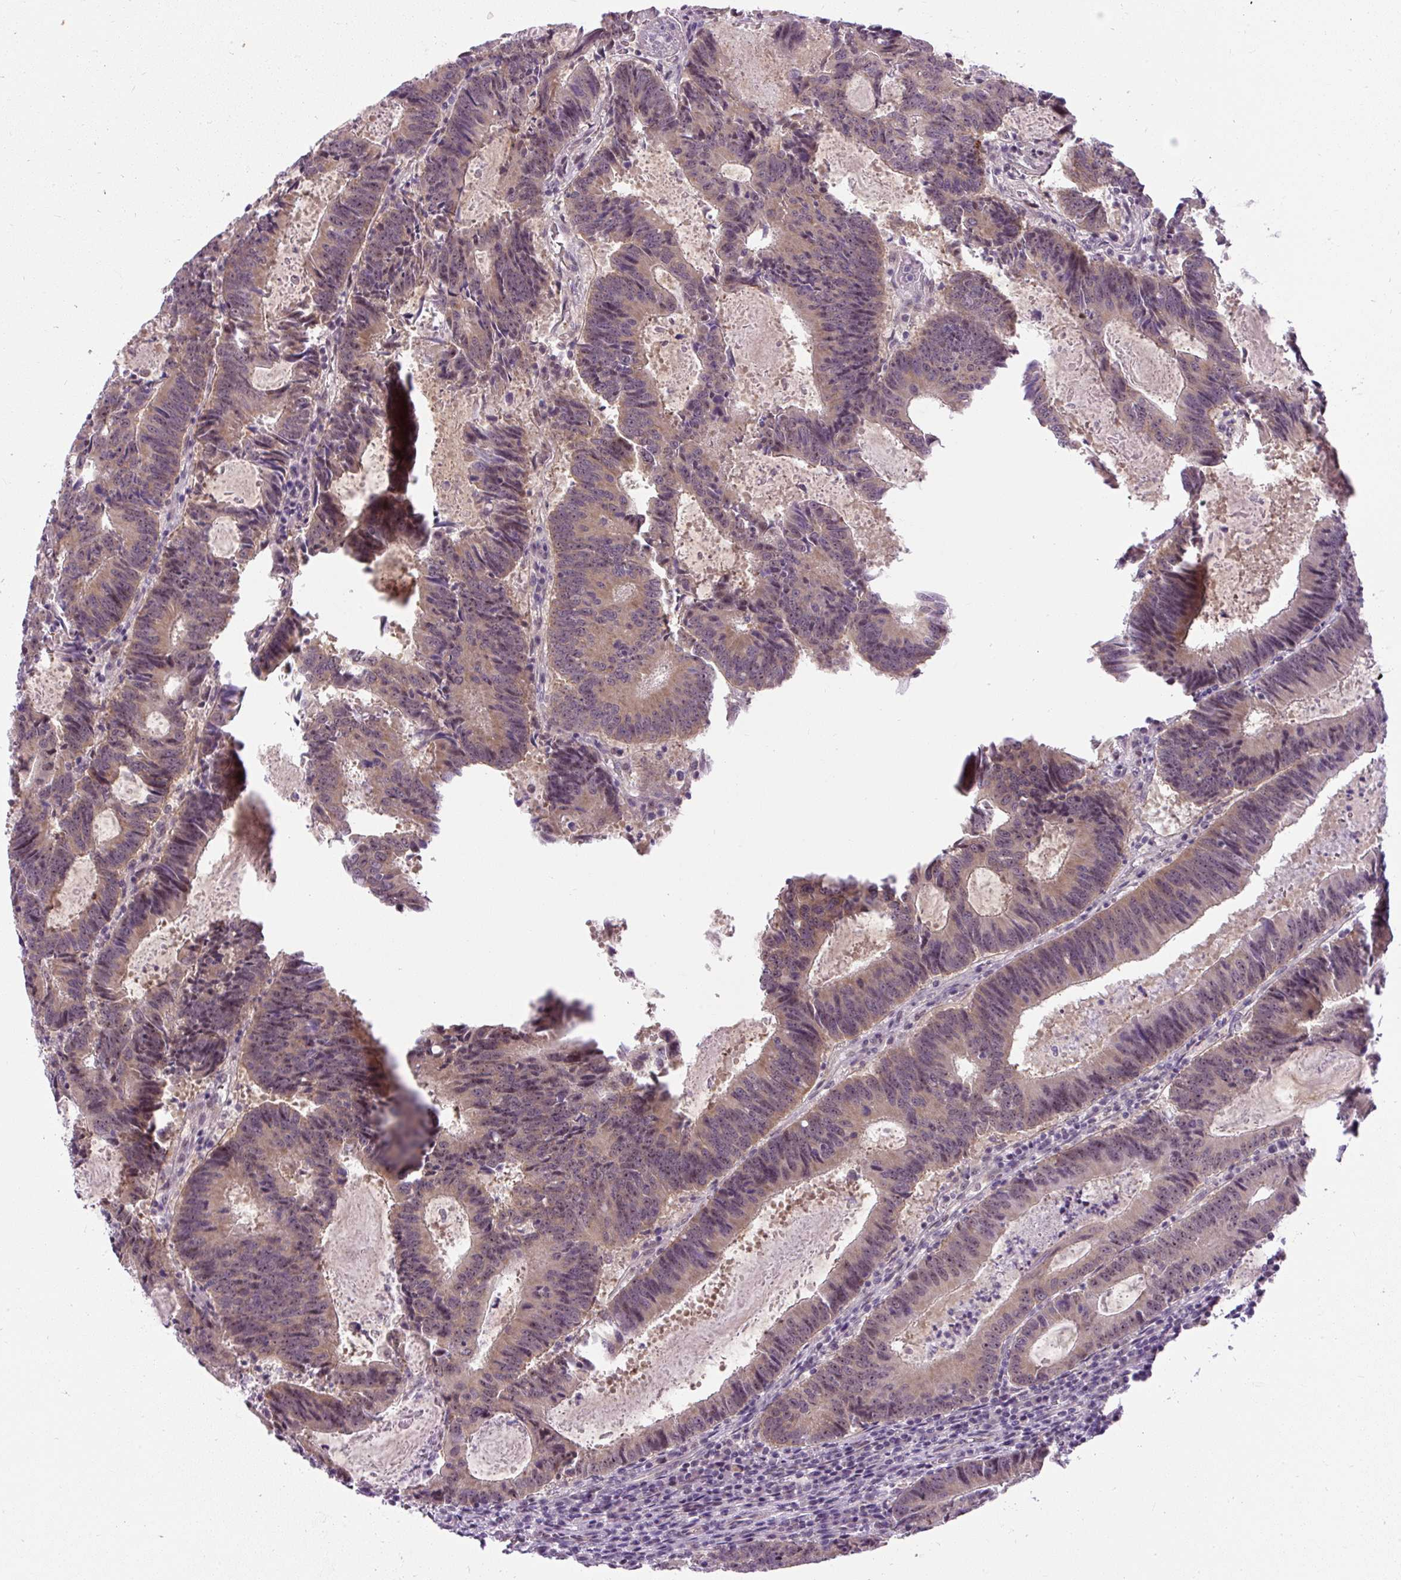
{"staining": {"intensity": "moderate", "quantity": ">75%", "location": "cytoplasmic/membranous,nuclear"}, "tissue": "colorectal cancer", "cell_type": "Tumor cells", "image_type": "cancer", "snomed": [{"axis": "morphology", "description": "Adenocarcinoma, NOS"}, {"axis": "topography", "description": "Colon"}], "caption": "High-power microscopy captured an immunohistochemistry (IHC) photomicrograph of colorectal cancer, revealing moderate cytoplasmic/membranous and nuclear expression in about >75% of tumor cells.", "gene": "FAM117B", "patient": {"sex": "male", "age": 67}}